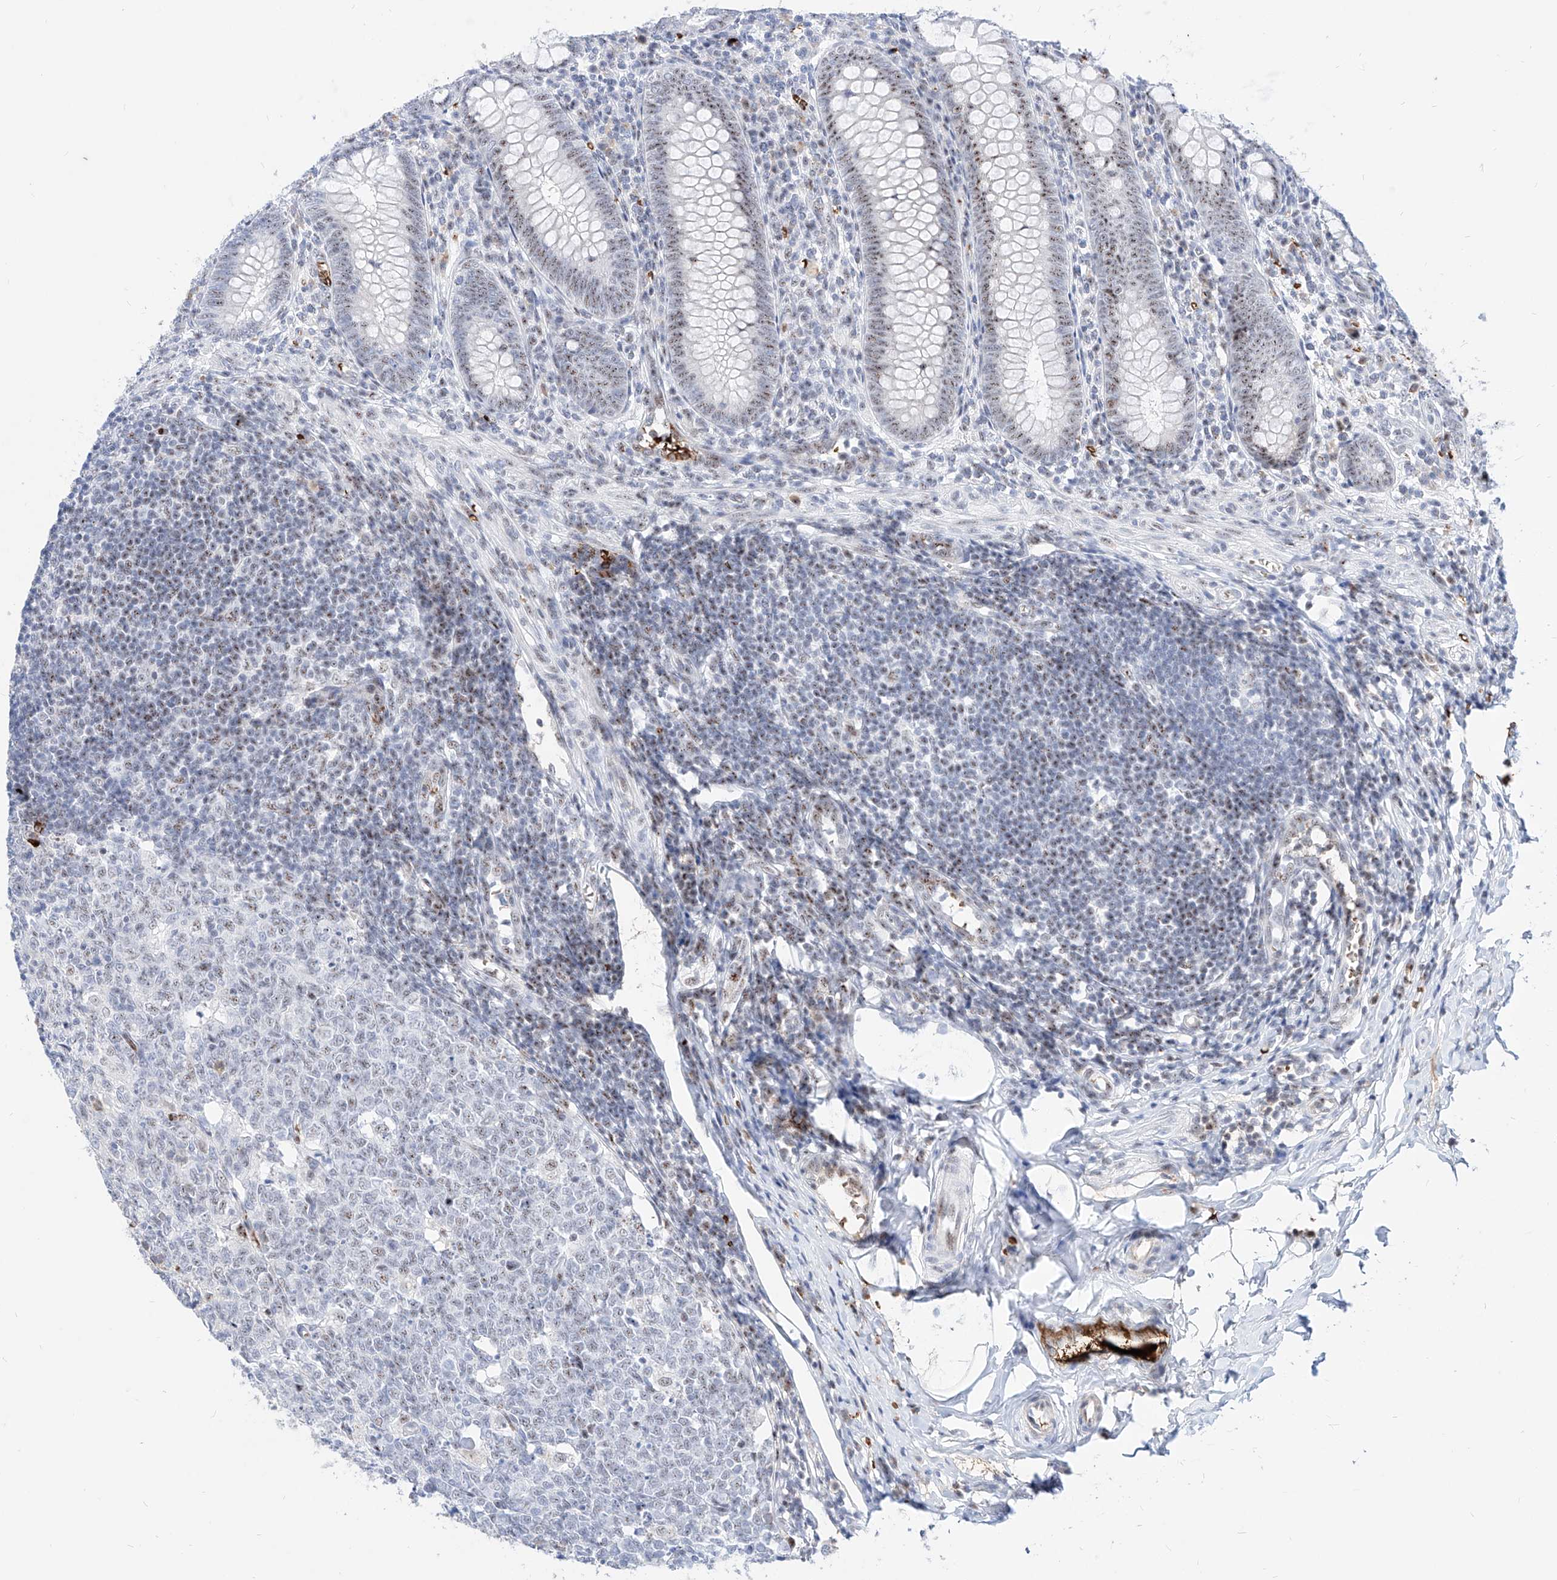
{"staining": {"intensity": "moderate", "quantity": ">75%", "location": "nuclear"}, "tissue": "appendix", "cell_type": "Glandular cells", "image_type": "normal", "snomed": [{"axis": "morphology", "description": "Normal tissue, NOS"}, {"axis": "topography", "description": "Appendix"}], "caption": "Immunohistochemistry photomicrograph of normal appendix: human appendix stained using IHC reveals medium levels of moderate protein expression localized specifically in the nuclear of glandular cells, appearing as a nuclear brown color.", "gene": "ZFP42", "patient": {"sex": "male", "age": 14}}